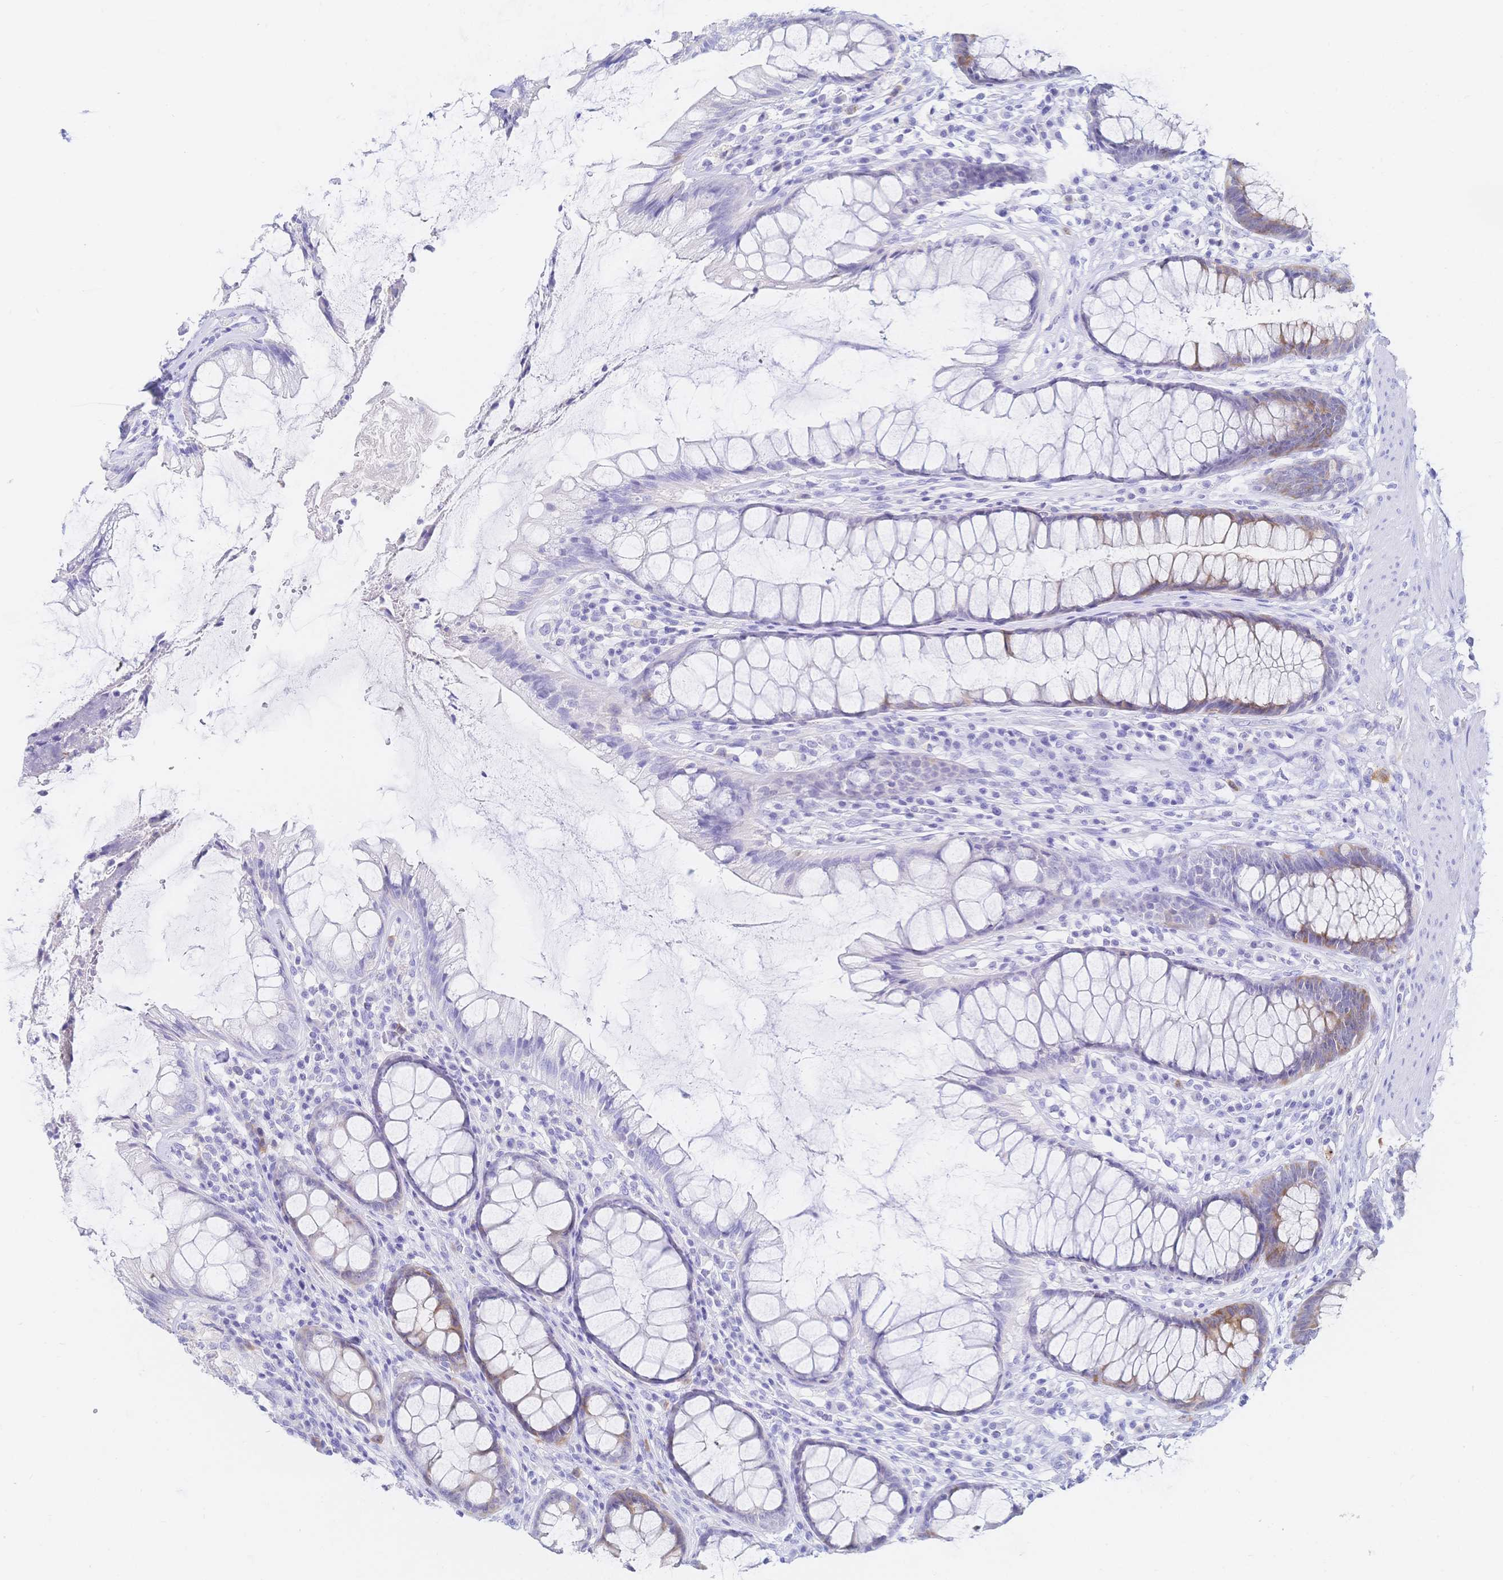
{"staining": {"intensity": "weak", "quantity": "<25%", "location": "cytoplasmic/membranous"}, "tissue": "rectum", "cell_type": "Glandular cells", "image_type": "normal", "snomed": [{"axis": "morphology", "description": "Normal tissue, NOS"}, {"axis": "topography", "description": "Rectum"}], "caption": "An IHC image of benign rectum is shown. There is no staining in glandular cells of rectum.", "gene": "RRM1", "patient": {"sex": "male", "age": 72}}